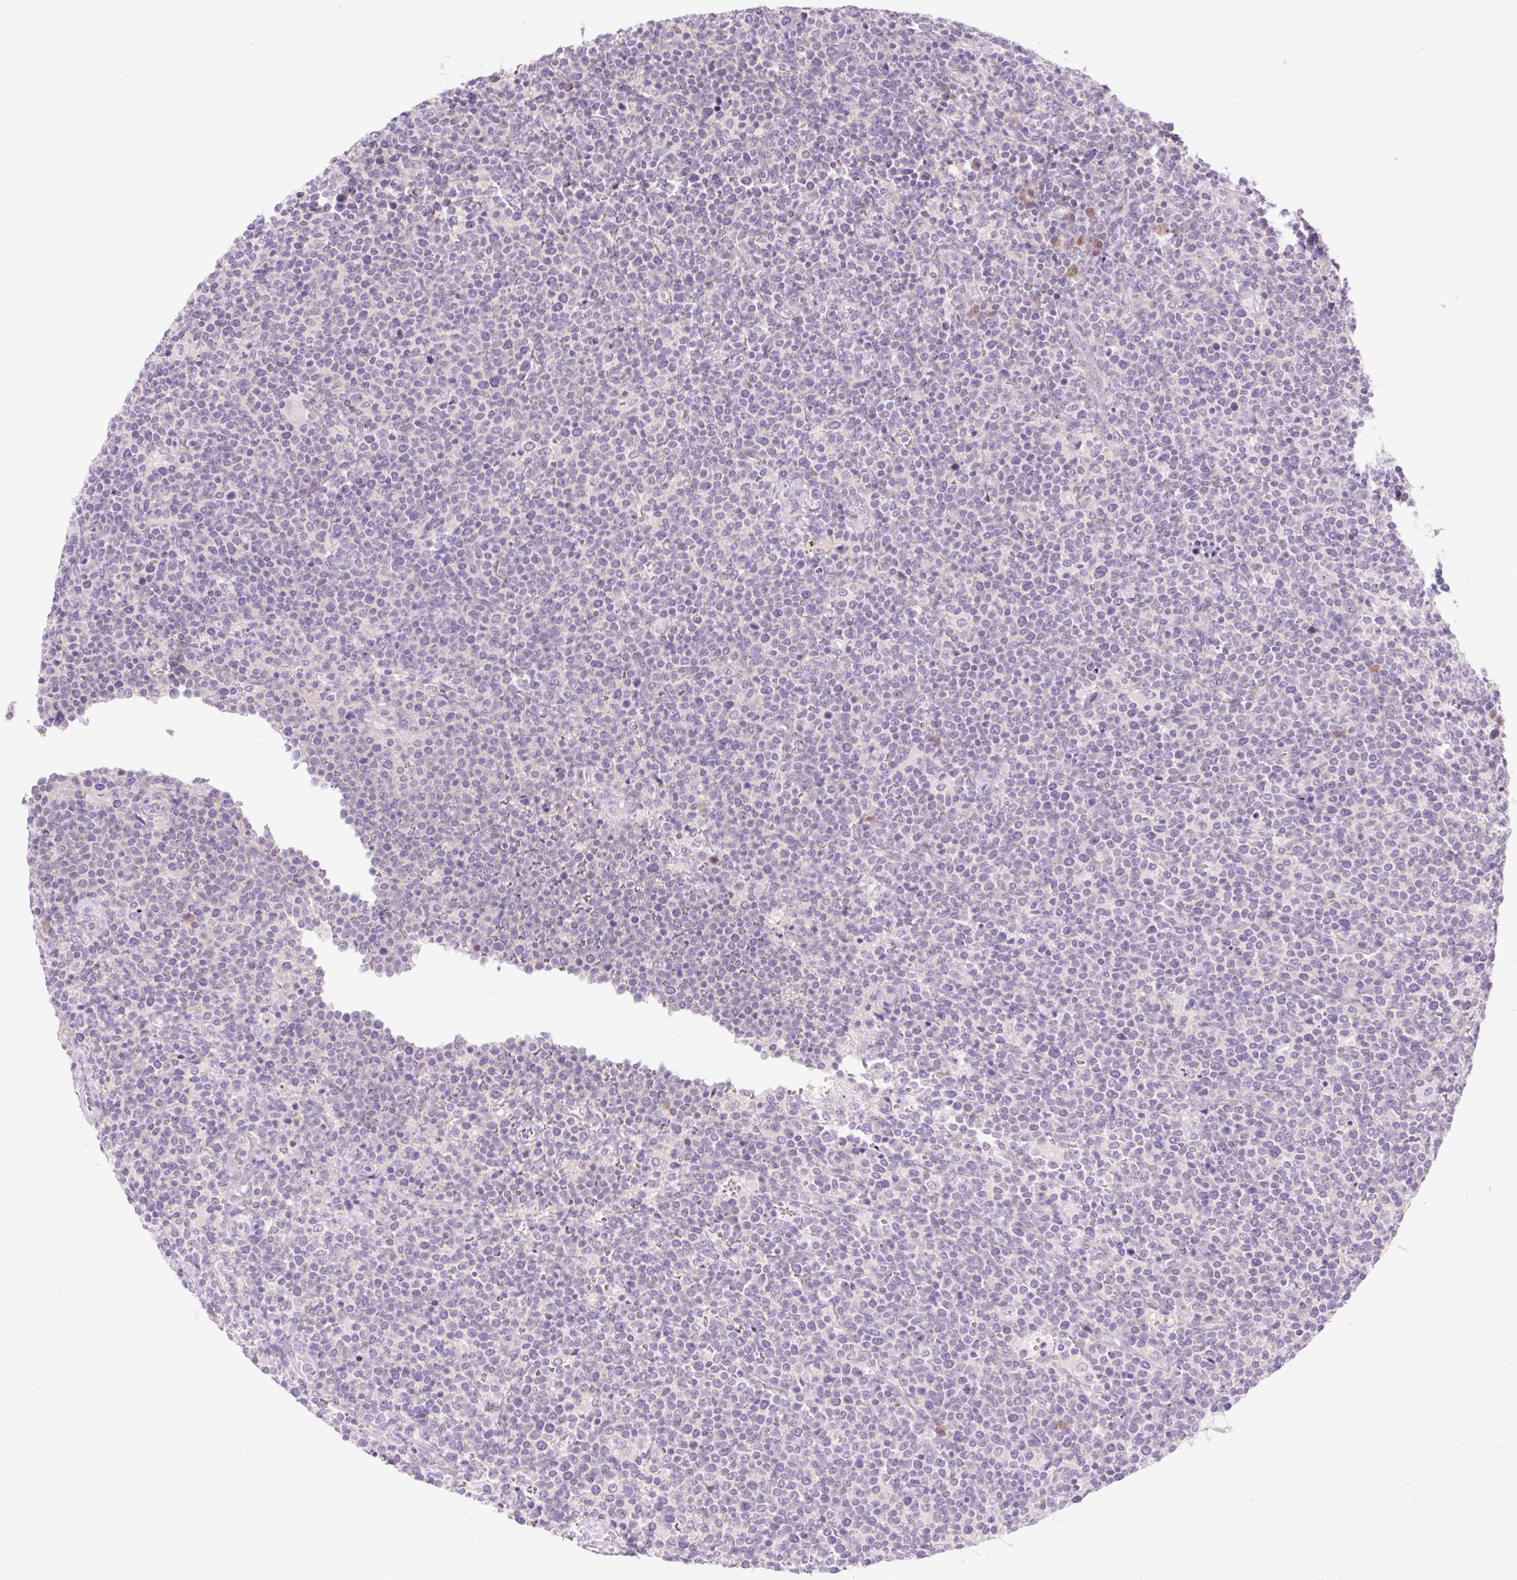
{"staining": {"intensity": "negative", "quantity": "none", "location": "none"}, "tissue": "lymphoma", "cell_type": "Tumor cells", "image_type": "cancer", "snomed": [{"axis": "morphology", "description": "Malignant lymphoma, non-Hodgkin's type, High grade"}, {"axis": "topography", "description": "Lymph node"}], "caption": "Immunohistochemistry of high-grade malignant lymphoma, non-Hodgkin's type exhibits no positivity in tumor cells.", "gene": "CELF6", "patient": {"sex": "male", "age": 61}}